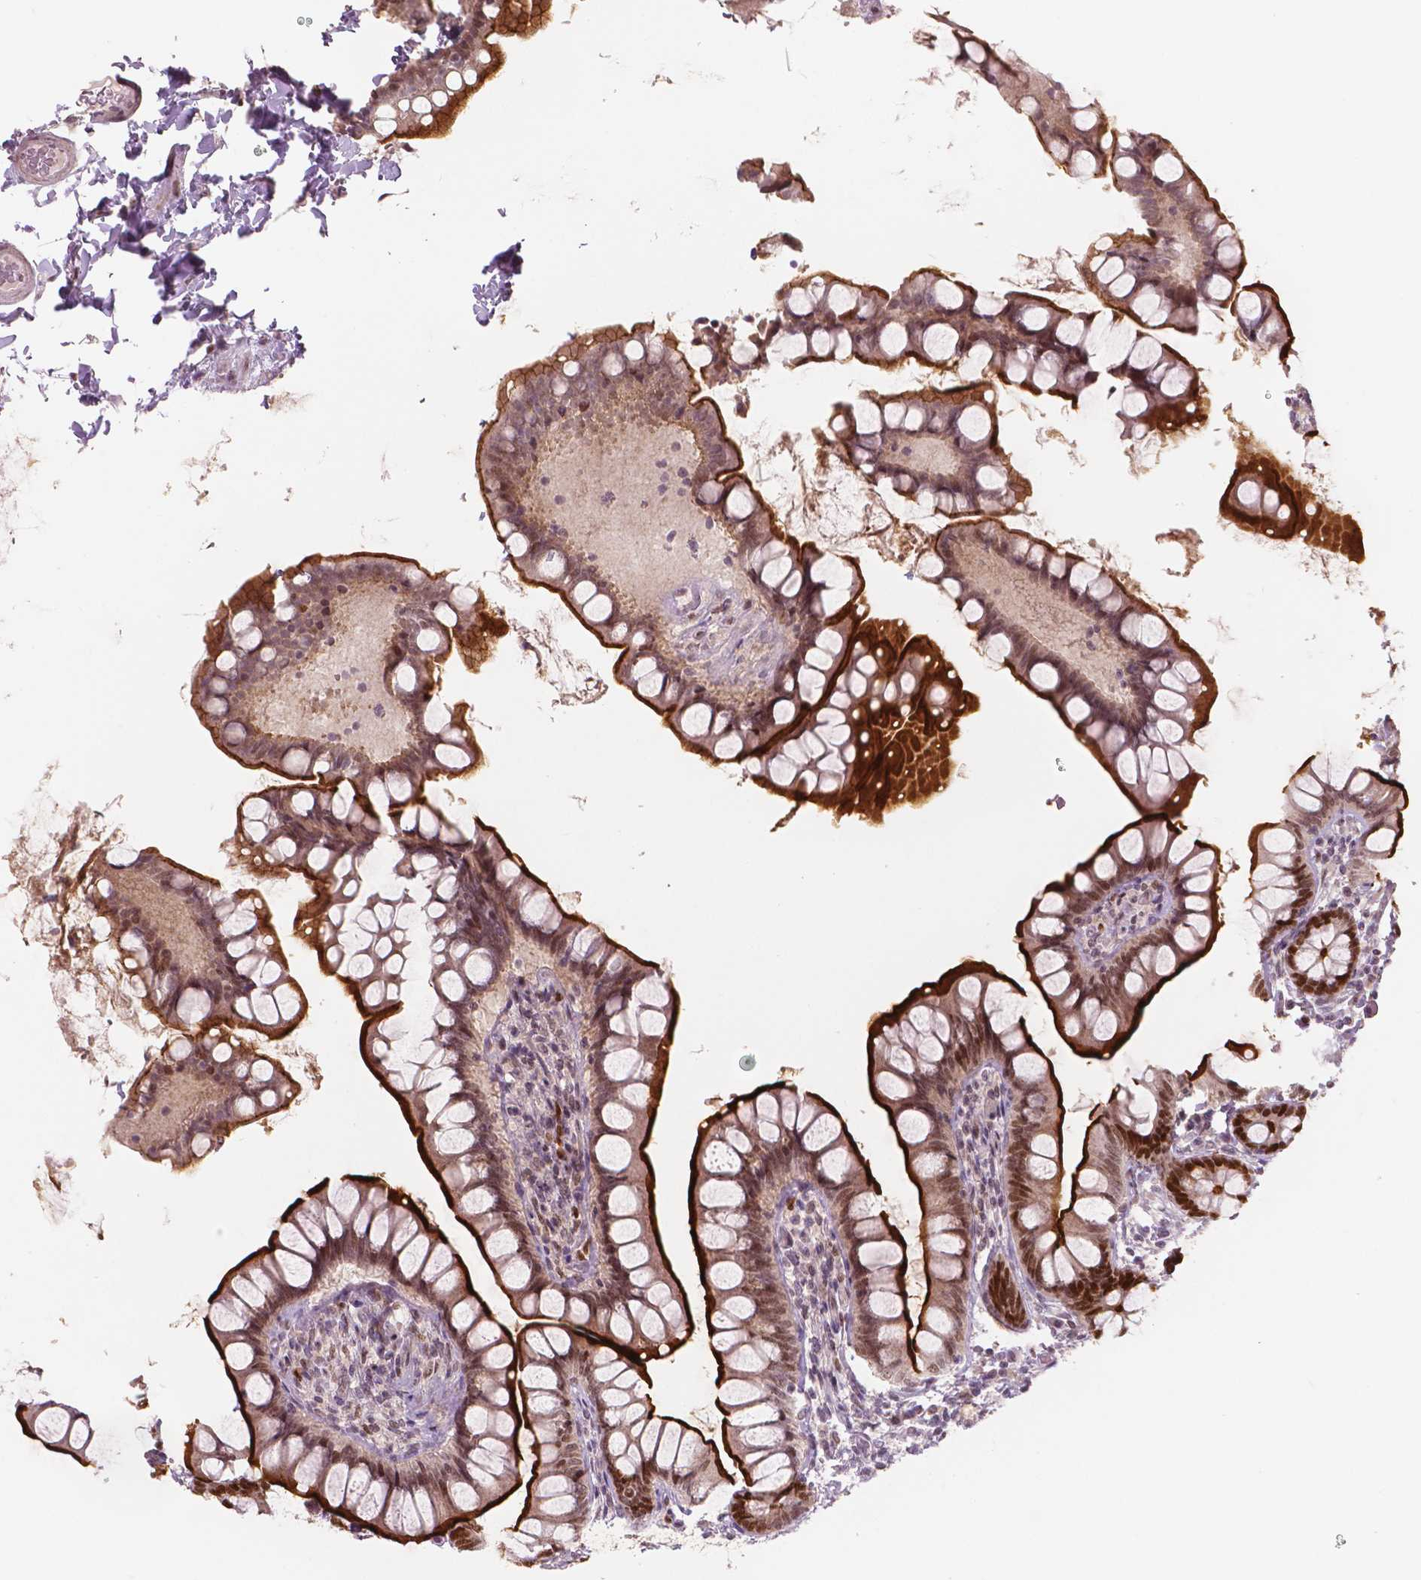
{"staining": {"intensity": "strong", "quantity": "25%-75%", "location": "cytoplasmic/membranous,nuclear"}, "tissue": "small intestine", "cell_type": "Glandular cells", "image_type": "normal", "snomed": [{"axis": "morphology", "description": "Normal tissue, NOS"}, {"axis": "topography", "description": "Small intestine"}], "caption": "Small intestine stained with immunohistochemistry (IHC) exhibits strong cytoplasmic/membranous,nuclear positivity in about 25%-75% of glandular cells.", "gene": "NSD2", "patient": {"sex": "male", "age": 70}}